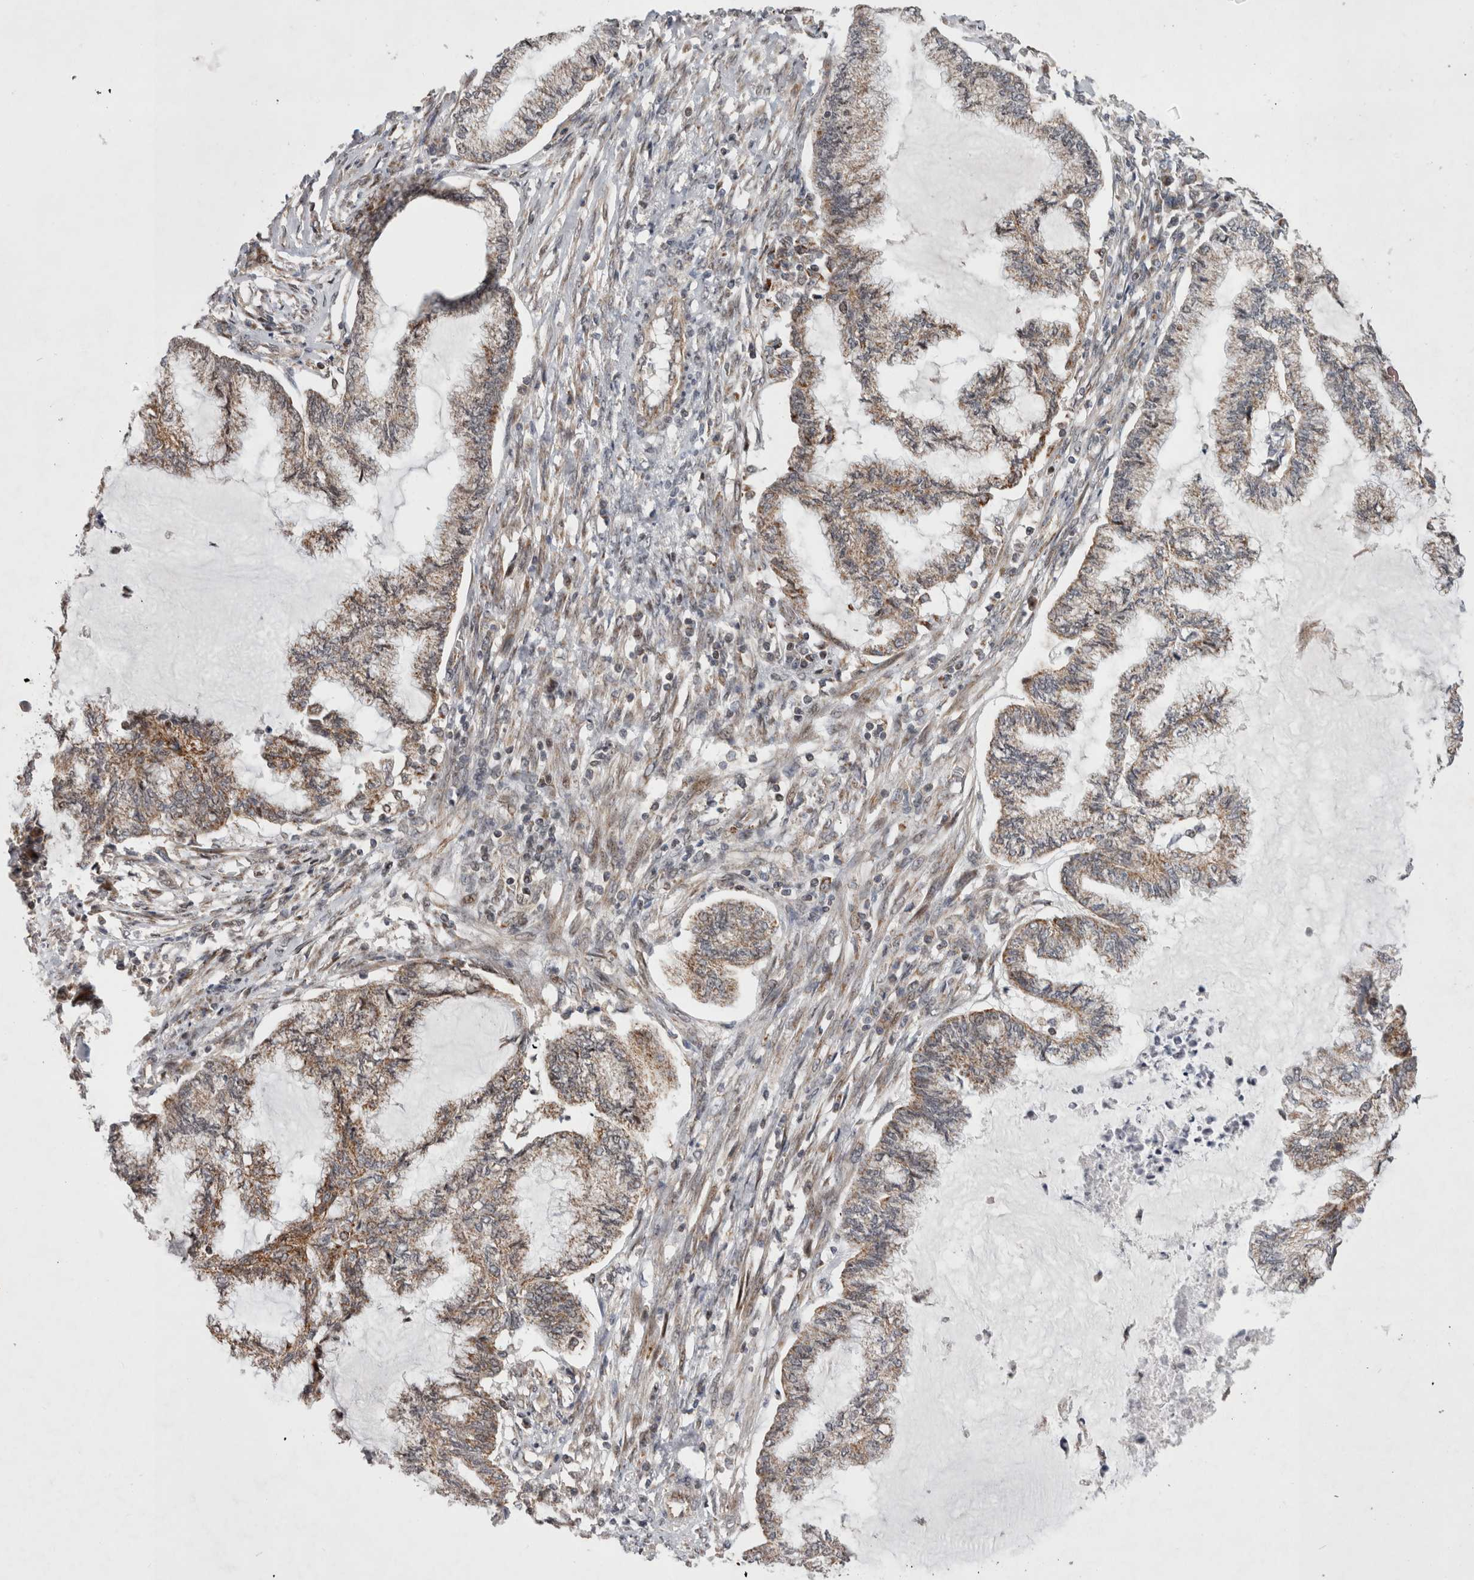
{"staining": {"intensity": "moderate", "quantity": ">75%", "location": "cytoplasmic/membranous"}, "tissue": "endometrial cancer", "cell_type": "Tumor cells", "image_type": "cancer", "snomed": [{"axis": "morphology", "description": "Adenocarcinoma, NOS"}, {"axis": "topography", "description": "Endometrium"}], "caption": "A brown stain labels moderate cytoplasmic/membranous expression of a protein in endometrial adenocarcinoma tumor cells.", "gene": "MRPL37", "patient": {"sex": "female", "age": 86}}